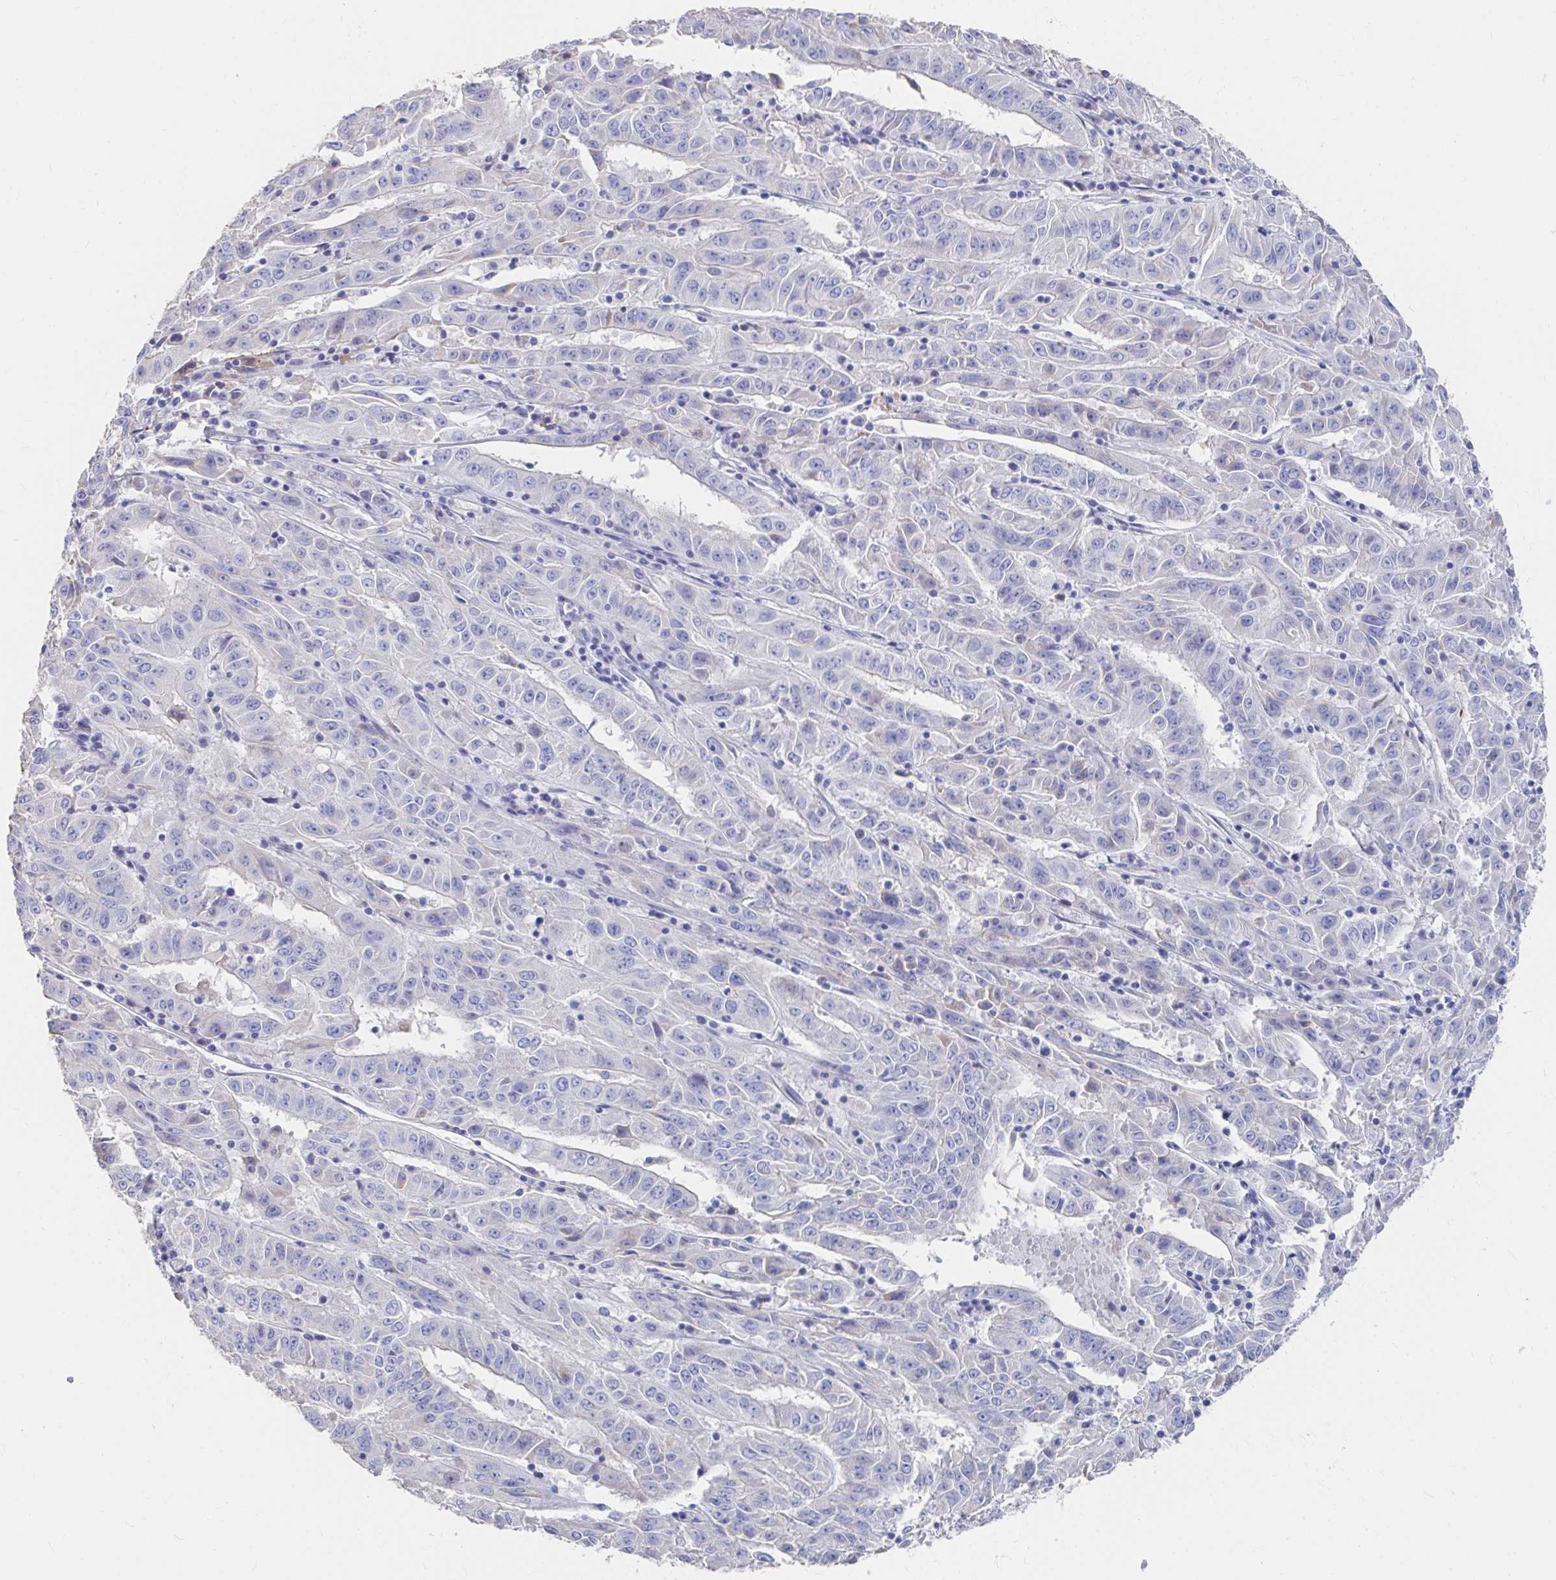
{"staining": {"intensity": "negative", "quantity": "none", "location": "none"}, "tissue": "pancreatic cancer", "cell_type": "Tumor cells", "image_type": "cancer", "snomed": [{"axis": "morphology", "description": "Adenocarcinoma, NOS"}, {"axis": "topography", "description": "Pancreas"}], "caption": "An image of pancreatic cancer (adenocarcinoma) stained for a protein demonstrates no brown staining in tumor cells. Brightfield microscopy of IHC stained with DAB (brown) and hematoxylin (blue), captured at high magnification.", "gene": "LAMC3", "patient": {"sex": "male", "age": 63}}